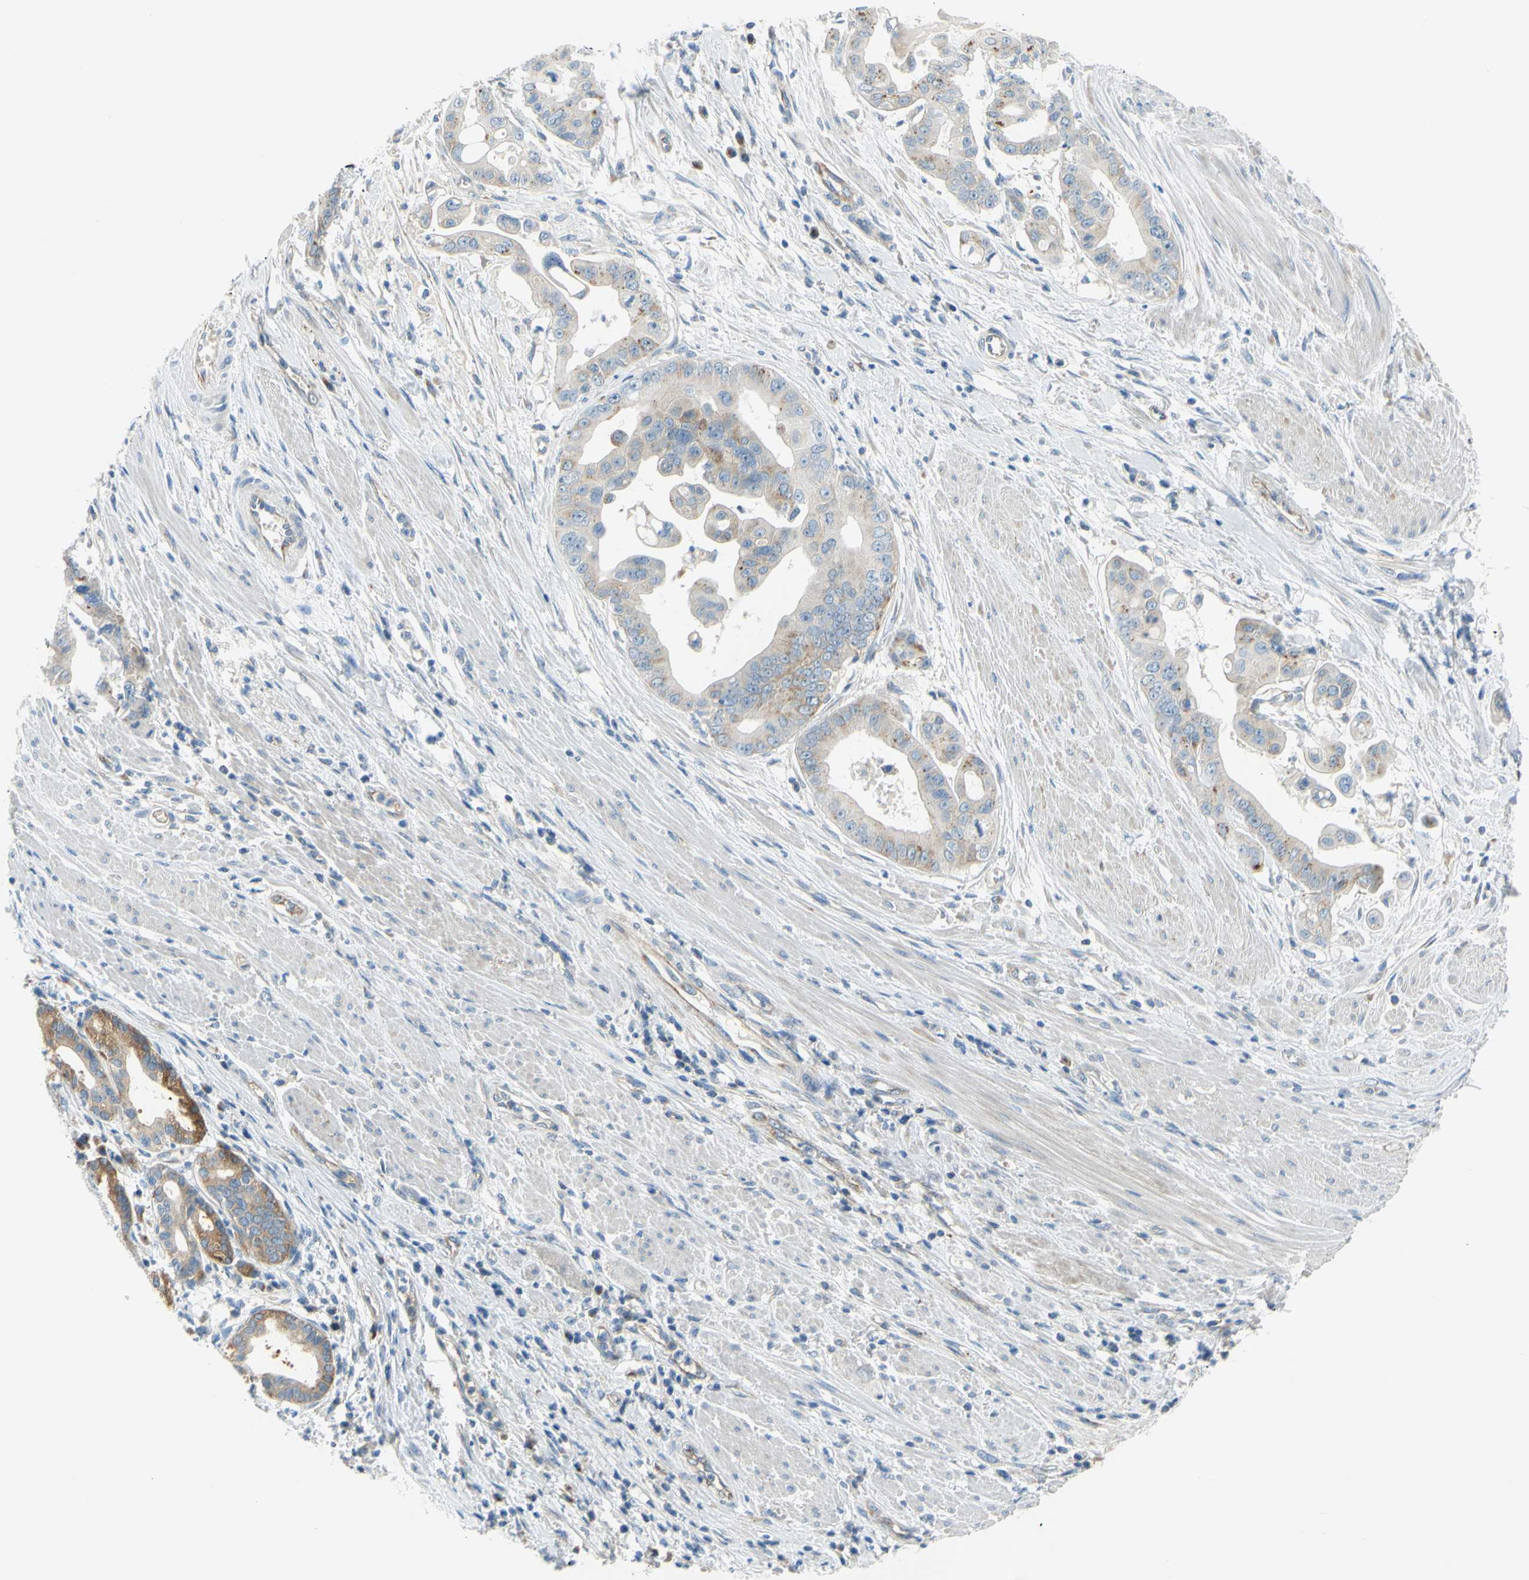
{"staining": {"intensity": "weak", "quantity": ">75%", "location": "cytoplasmic/membranous"}, "tissue": "pancreatic cancer", "cell_type": "Tumor cells", "image_type": "cancer", "snomed": [{"axis": "morphology", "description": "Adenocarcinoma, NOS"}, {"axis": "topography", "description": "Pancreas"}], "caption": "Immunohistochemical staining of adenocarcinoma (pancreatic) reveals low levels of weak cytoplasmic/membranous staining in about >75% of tumor cells. Using DAB (3,3'-diaminobenzidine) (brown) and hematoxylin (blue) stains, captured at high magnification using brightfield microscopy.", "gene": "FRMD4B", "patient": {"sex": "female", "age": 75}}